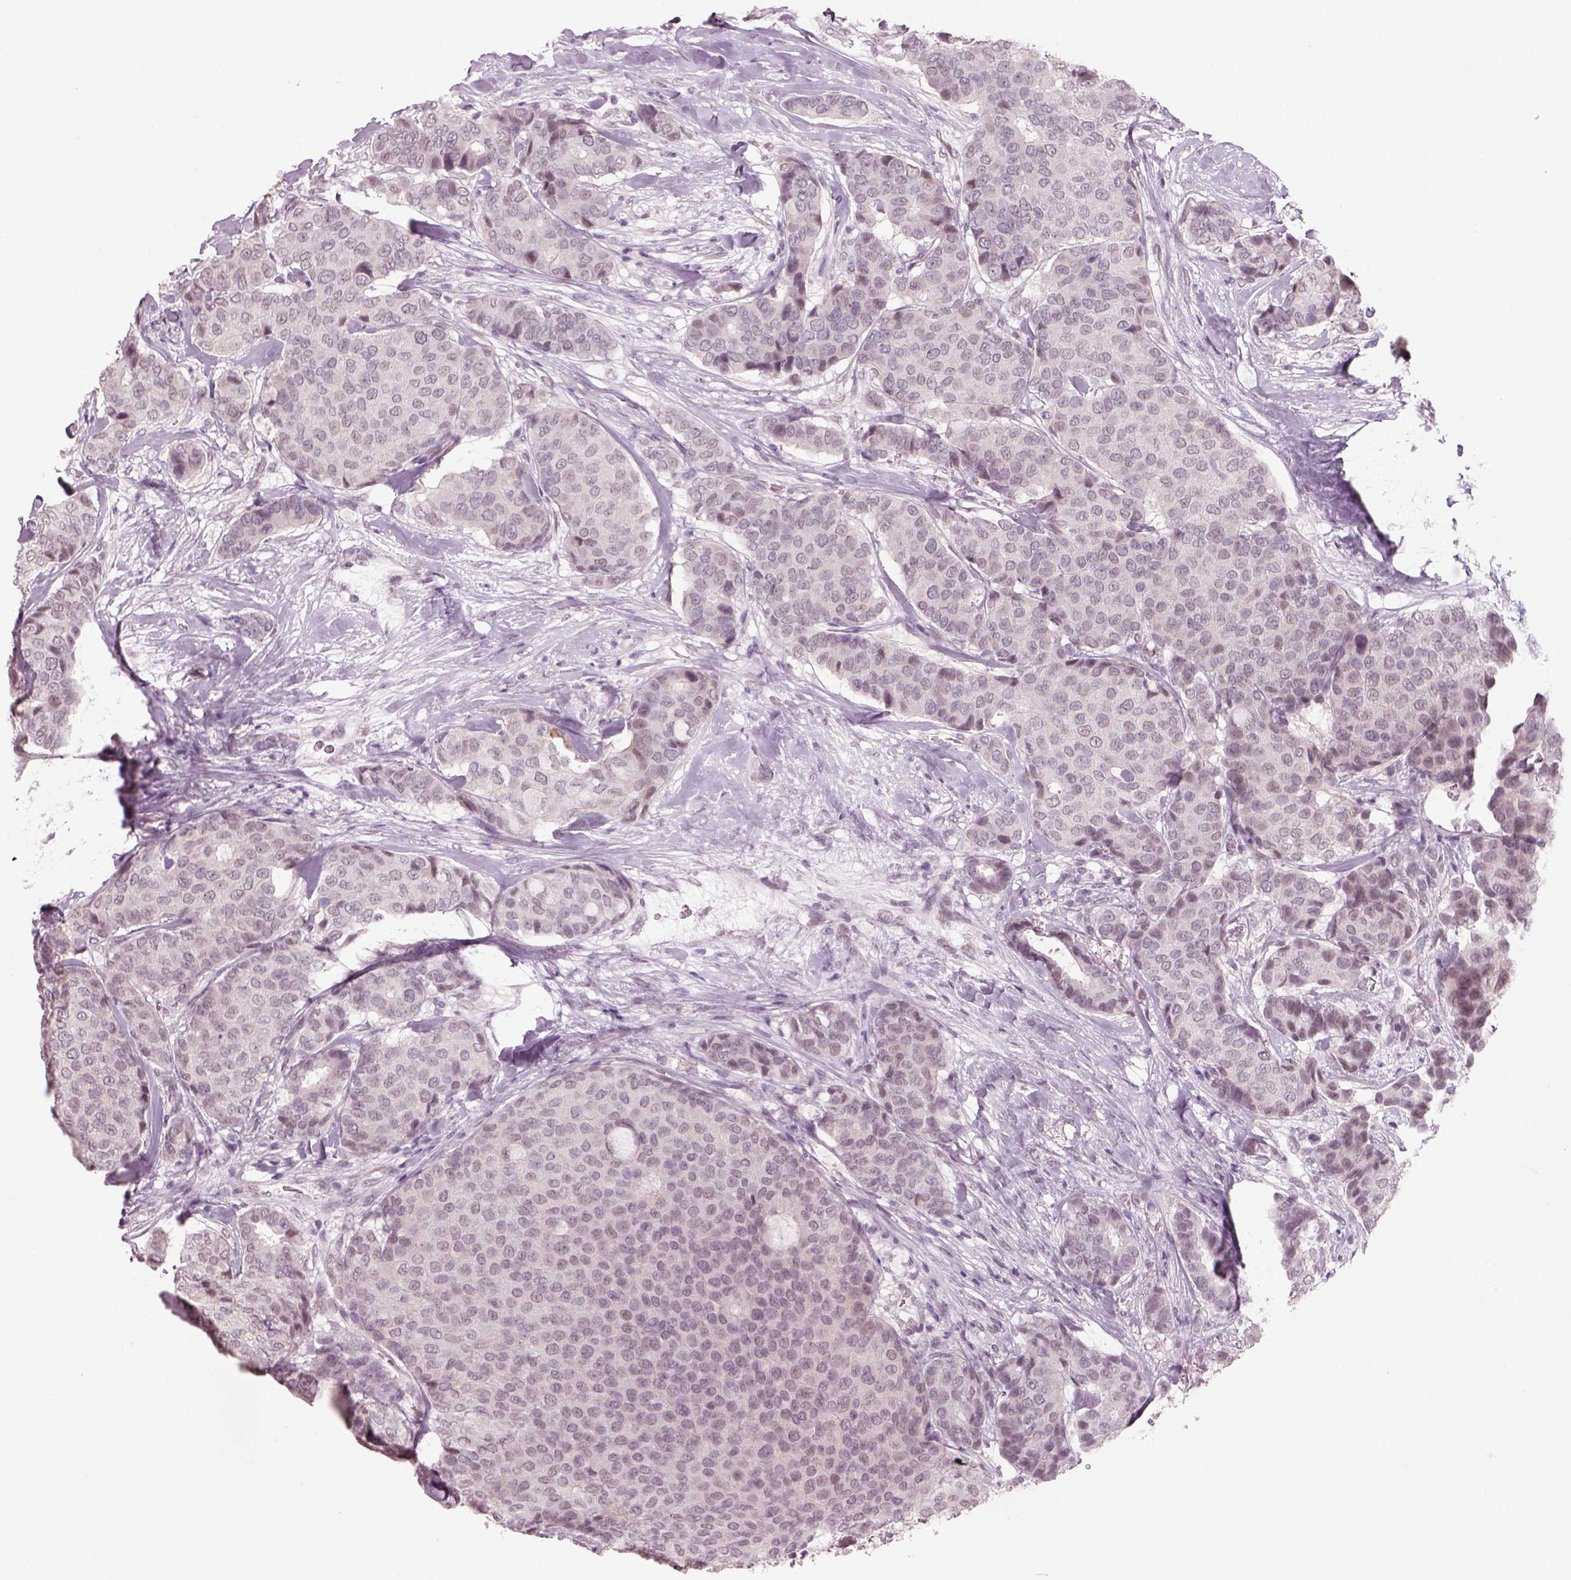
{"staining": {"intensity": "negative", "quantity": "none", "location": "none"}, "tissue": "breast cancer", "cell_type": "Tumor cells", "image_type": "cancer", "snomed": [{"axis": "morphology", "description": "Duct carcinoma"}, {"axis": "topography", "description": "Breast"}], "caption": "The histopathology image shows no significant expression in tumor cells of breast intraductal carcinoma.", "gene": "NAT8", "patient": {"sex": "female", "age": 75}}